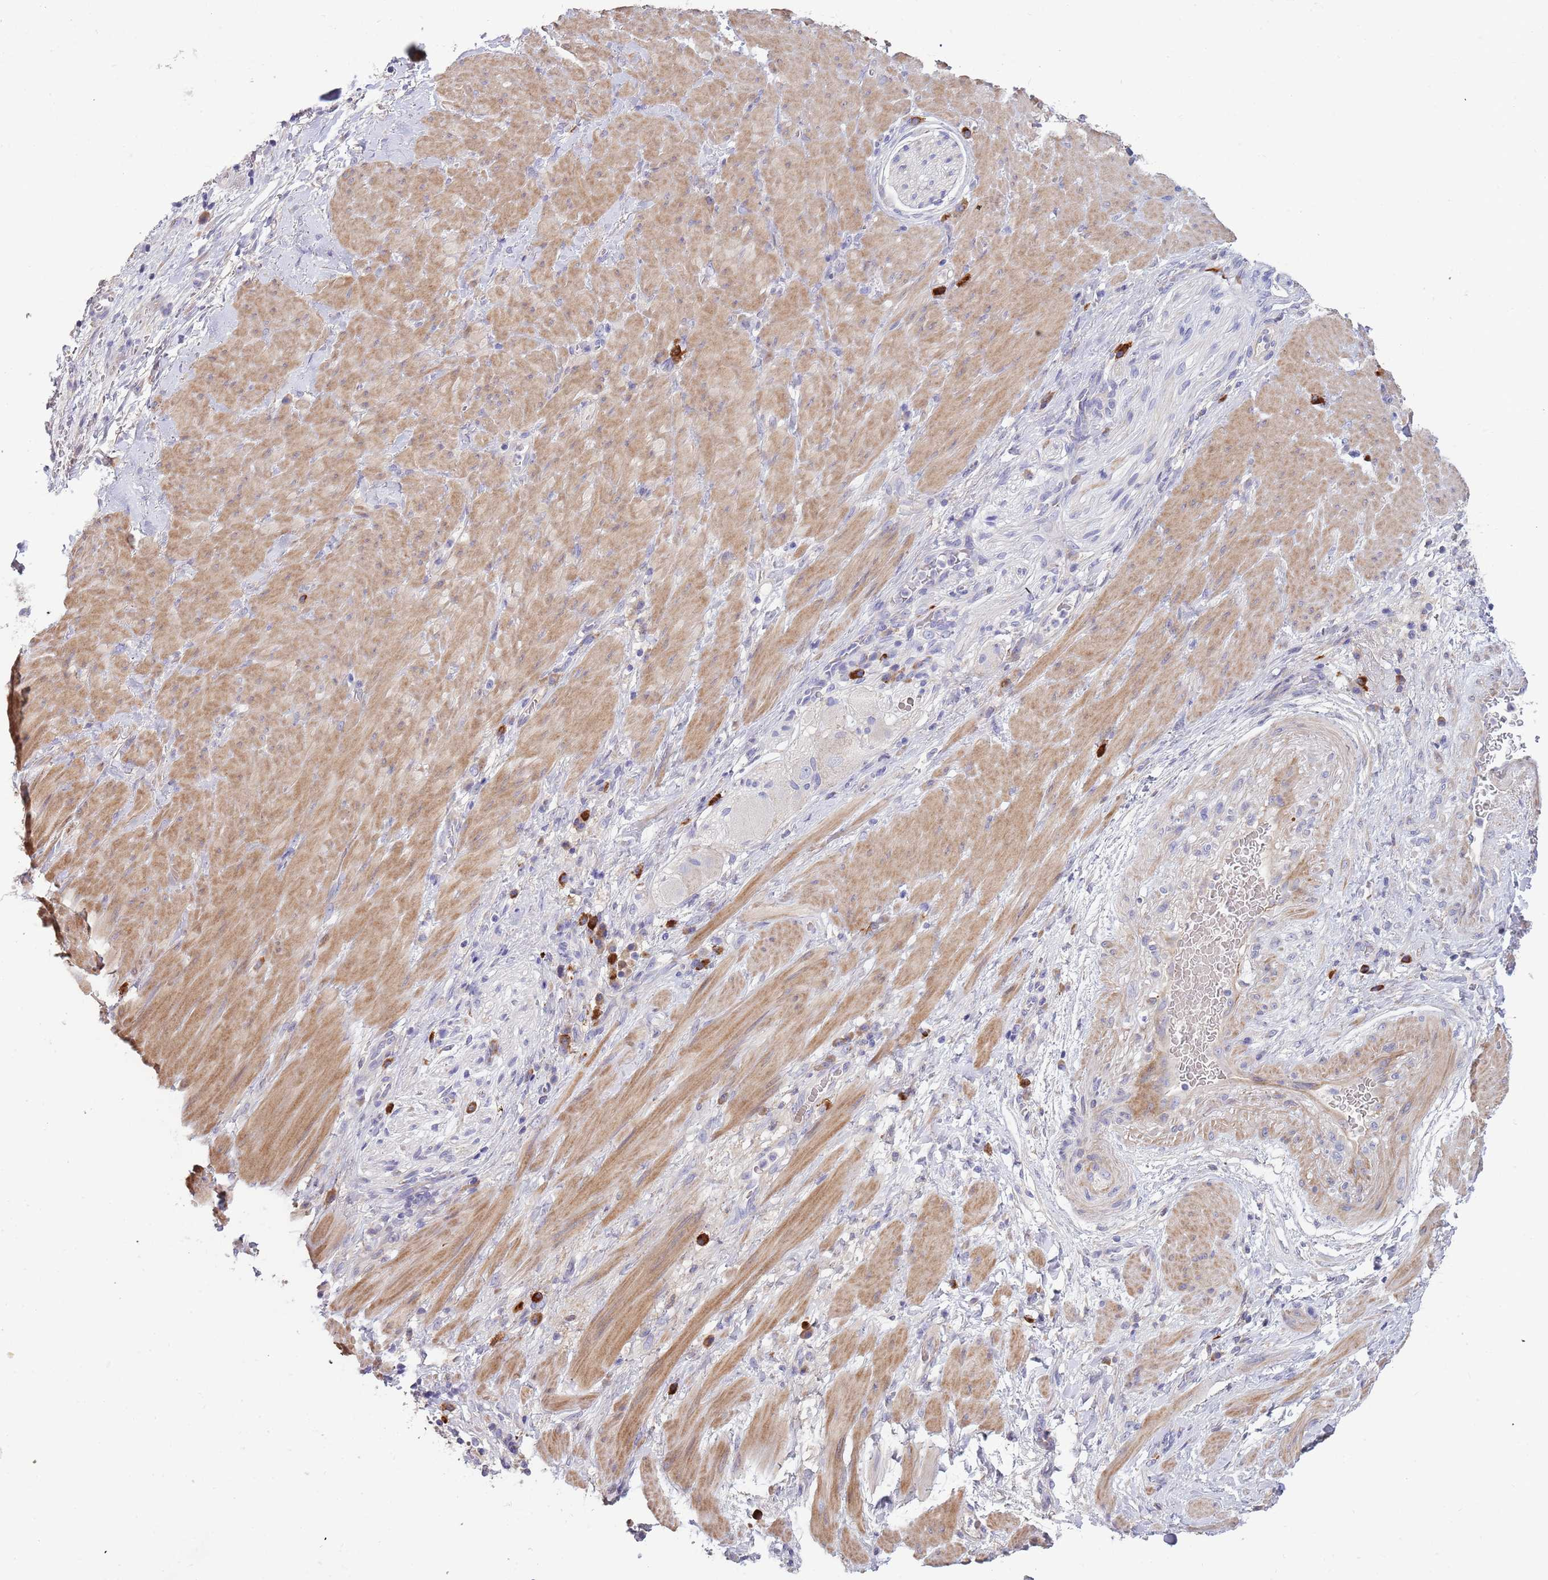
{"staining": {"intensity": "negative", "quantity": "none", "location": "none"}, "tissue": "stomach cancer", "cell_type": "Tumor cells", "image_type": "cancer", "snomed": [{"axis": "morphology", "description": "Normal tissue, NOS"}, {"axis": "morphology", "description": "Adenocarcinoma, NOS"}, {"axis": "topography", "description": "Stomach"}], "caption": "DAB (3,3'-diaminobenzidine) immunohistochemical staining of human stomach adenocarcinoma displays no significant staining in tumor cells.", "gene": "SUSD1", "patient": {"sex": "female", "age": 64}}